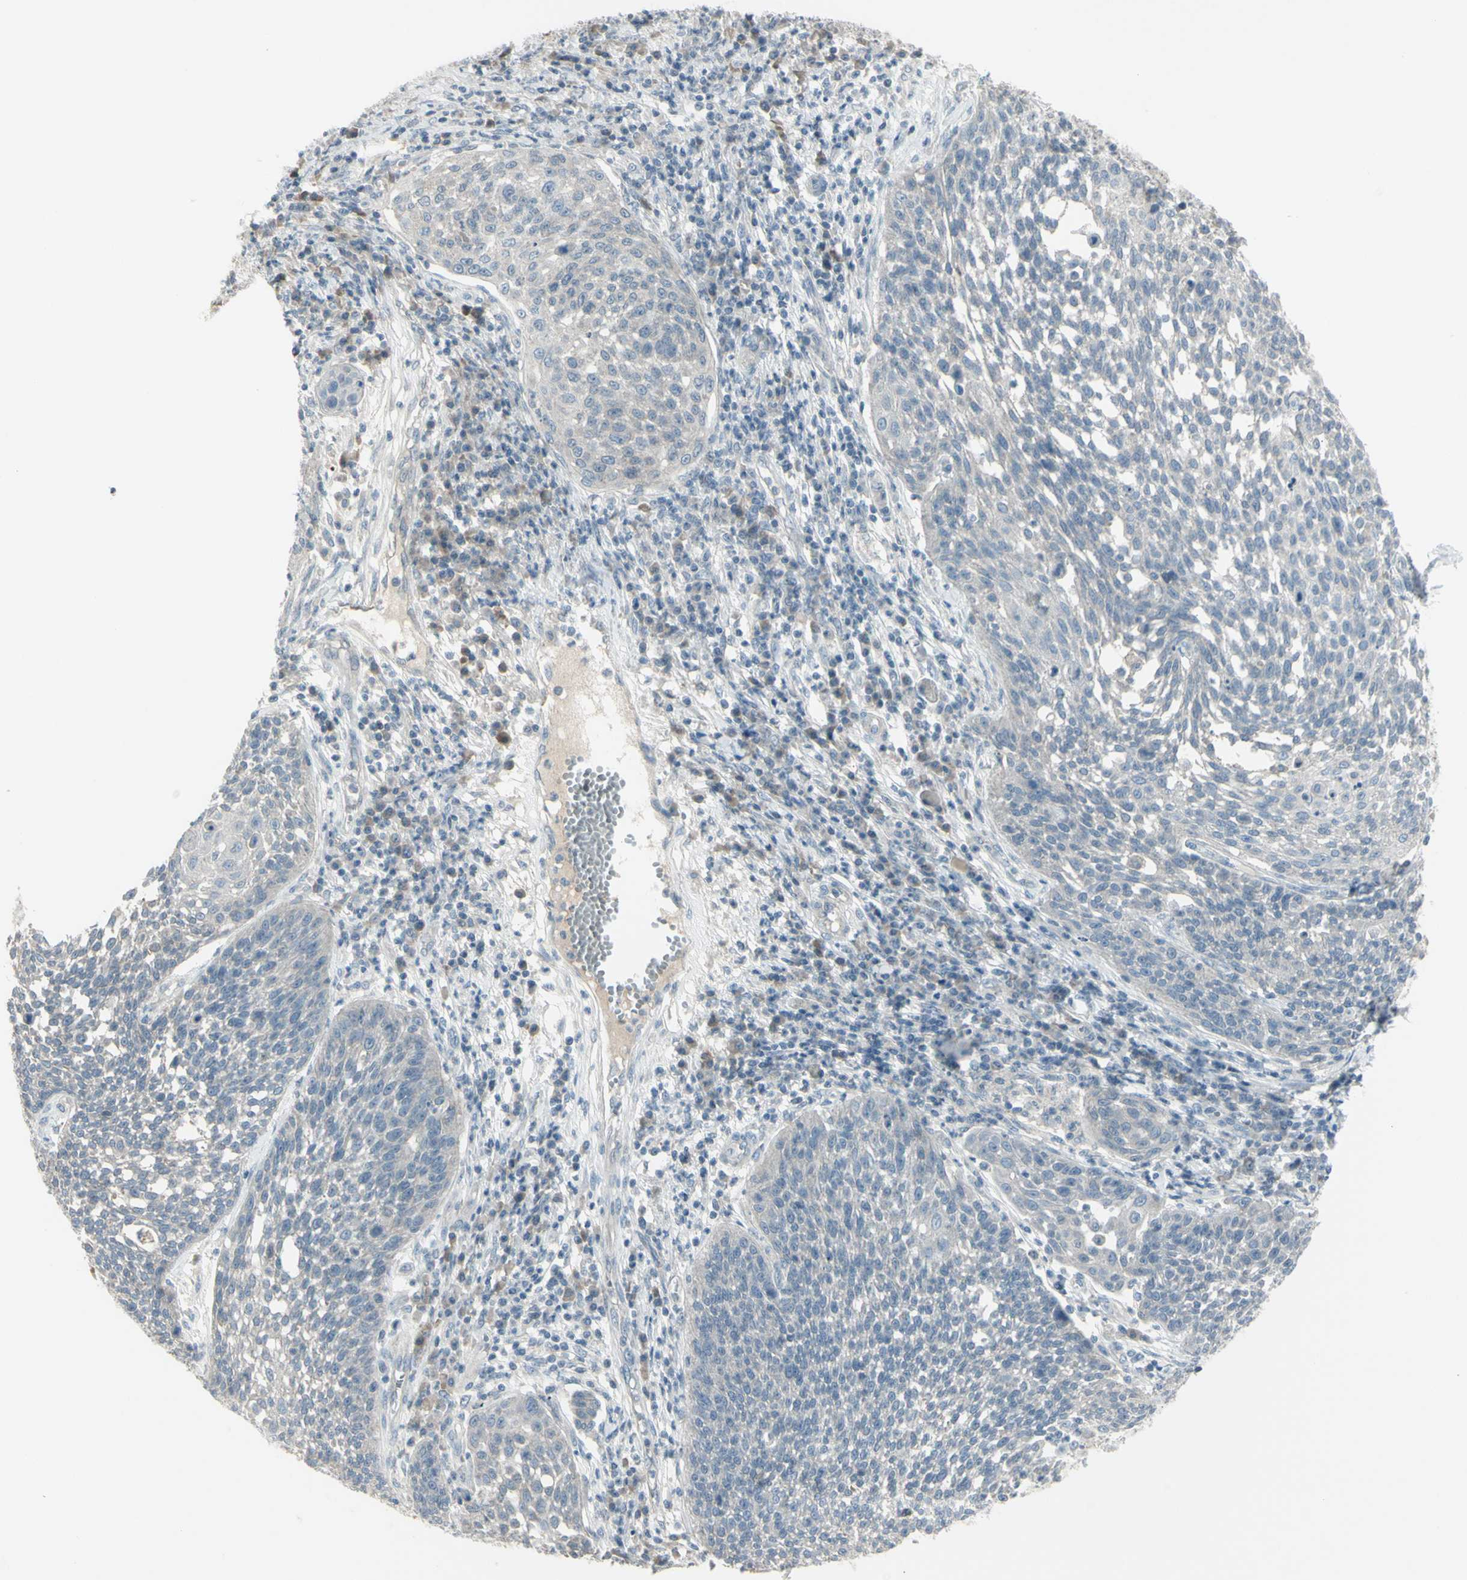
{"staining": {"intensity": "weak", "quantity": ">75%", "location": "cytoplasmic/membranous"}, "tissue": "cervical cancer", "cell_type": "Tumor cells", "image_type": "cancer", "snomed": [{"axis": "morphology", "description": "Squamous cell carcinoma, NOS"}, {"axis": "topography", "description": "Cervix"}], "caption": "The micrograph exhibits immunohistochemical staining of cervical cancer. There is weak cytoplasmic/membranous staining is appreciated in approximately >75% of tumor cells.", "gene": "SH3GL2", "patient": {"sex": "female", "age": 34}}